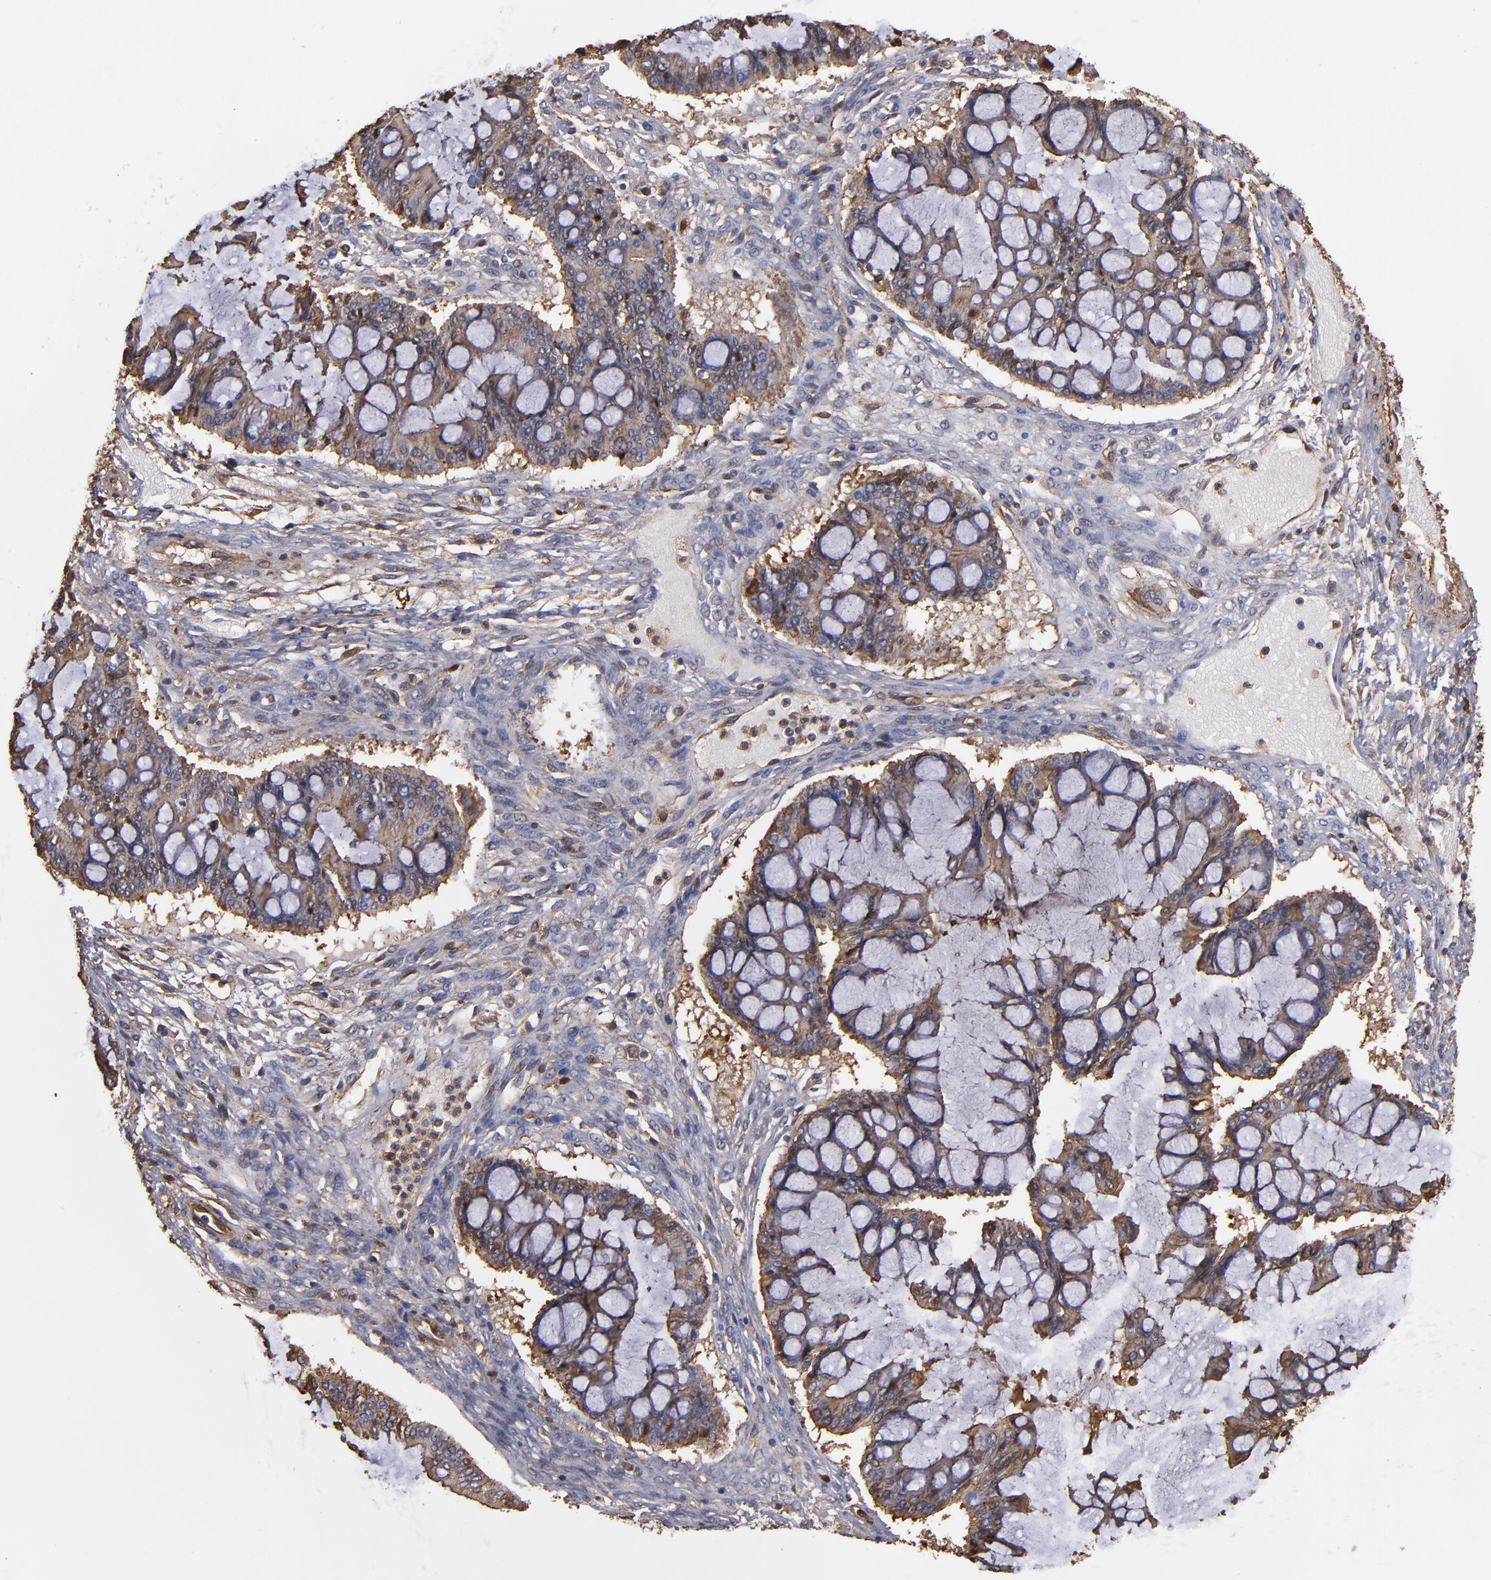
{"staining": {"intensity": "weak", "quantity": ">75%", "location": "cytoplasmic/membranous"}, "tissue": "ovarian cancer", "cell_type": "Tumor cells", "image_type": "cancer", "snomed": [{"axis": "morphology", "description": "Cystadenocarcinoma, mucinous, NOS"}, {"axis": "topography", "description": "Ovary"}], "caption": "DAB (3,3'-diaminobenzidine) immunohistochemical staining of ovarian cancer shows weak cytoplasmic/membranous protein expression in approximately >75% of tumor cells. (IHC, brightfield microscopy, high magnification).", "gene": "ACTN4", "patient": {"sex": "female", "age": 73}}